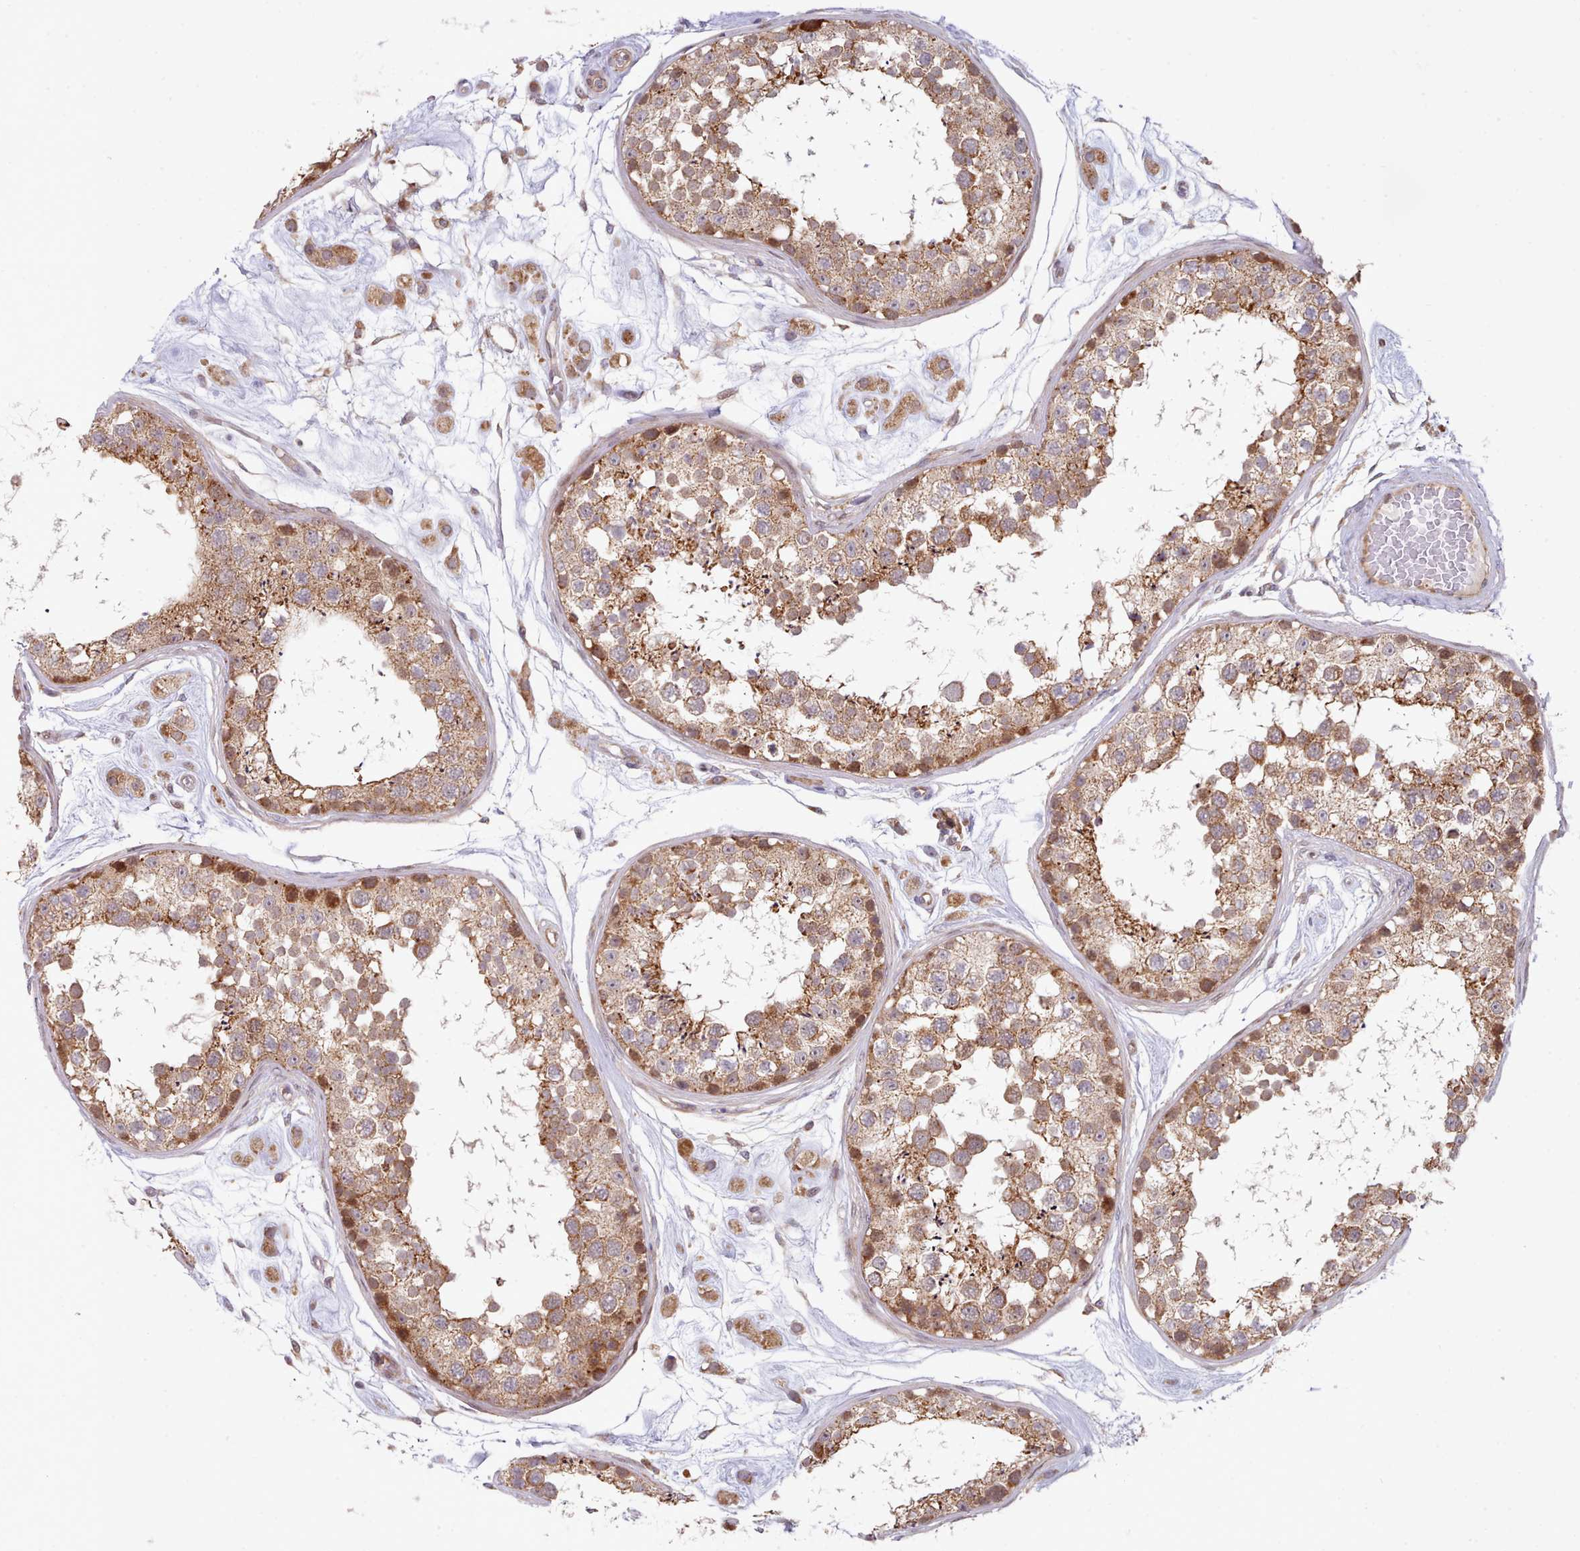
{"staining": {"intensity": "moderate", "quantity": ">75%", "location": "cytoplasmic/membranous"}, "tissue": "testis", "cell_type": "Cells in seminiferous ducts", "image_type": "normal", "snomed": [{"axis": "morphology", "description": "Normal tissue, NOS"}, {"axis": "topography", "description": "Testis"}], "caption": "DAB immunohistochemical staining of benign human testis reveals moderate cytoplasmic/membranous protein positivity in about >75% of cells in seminiferous ducts.", "gene": "TRIM26", "patient": {"sex": "male", "age": 25}}